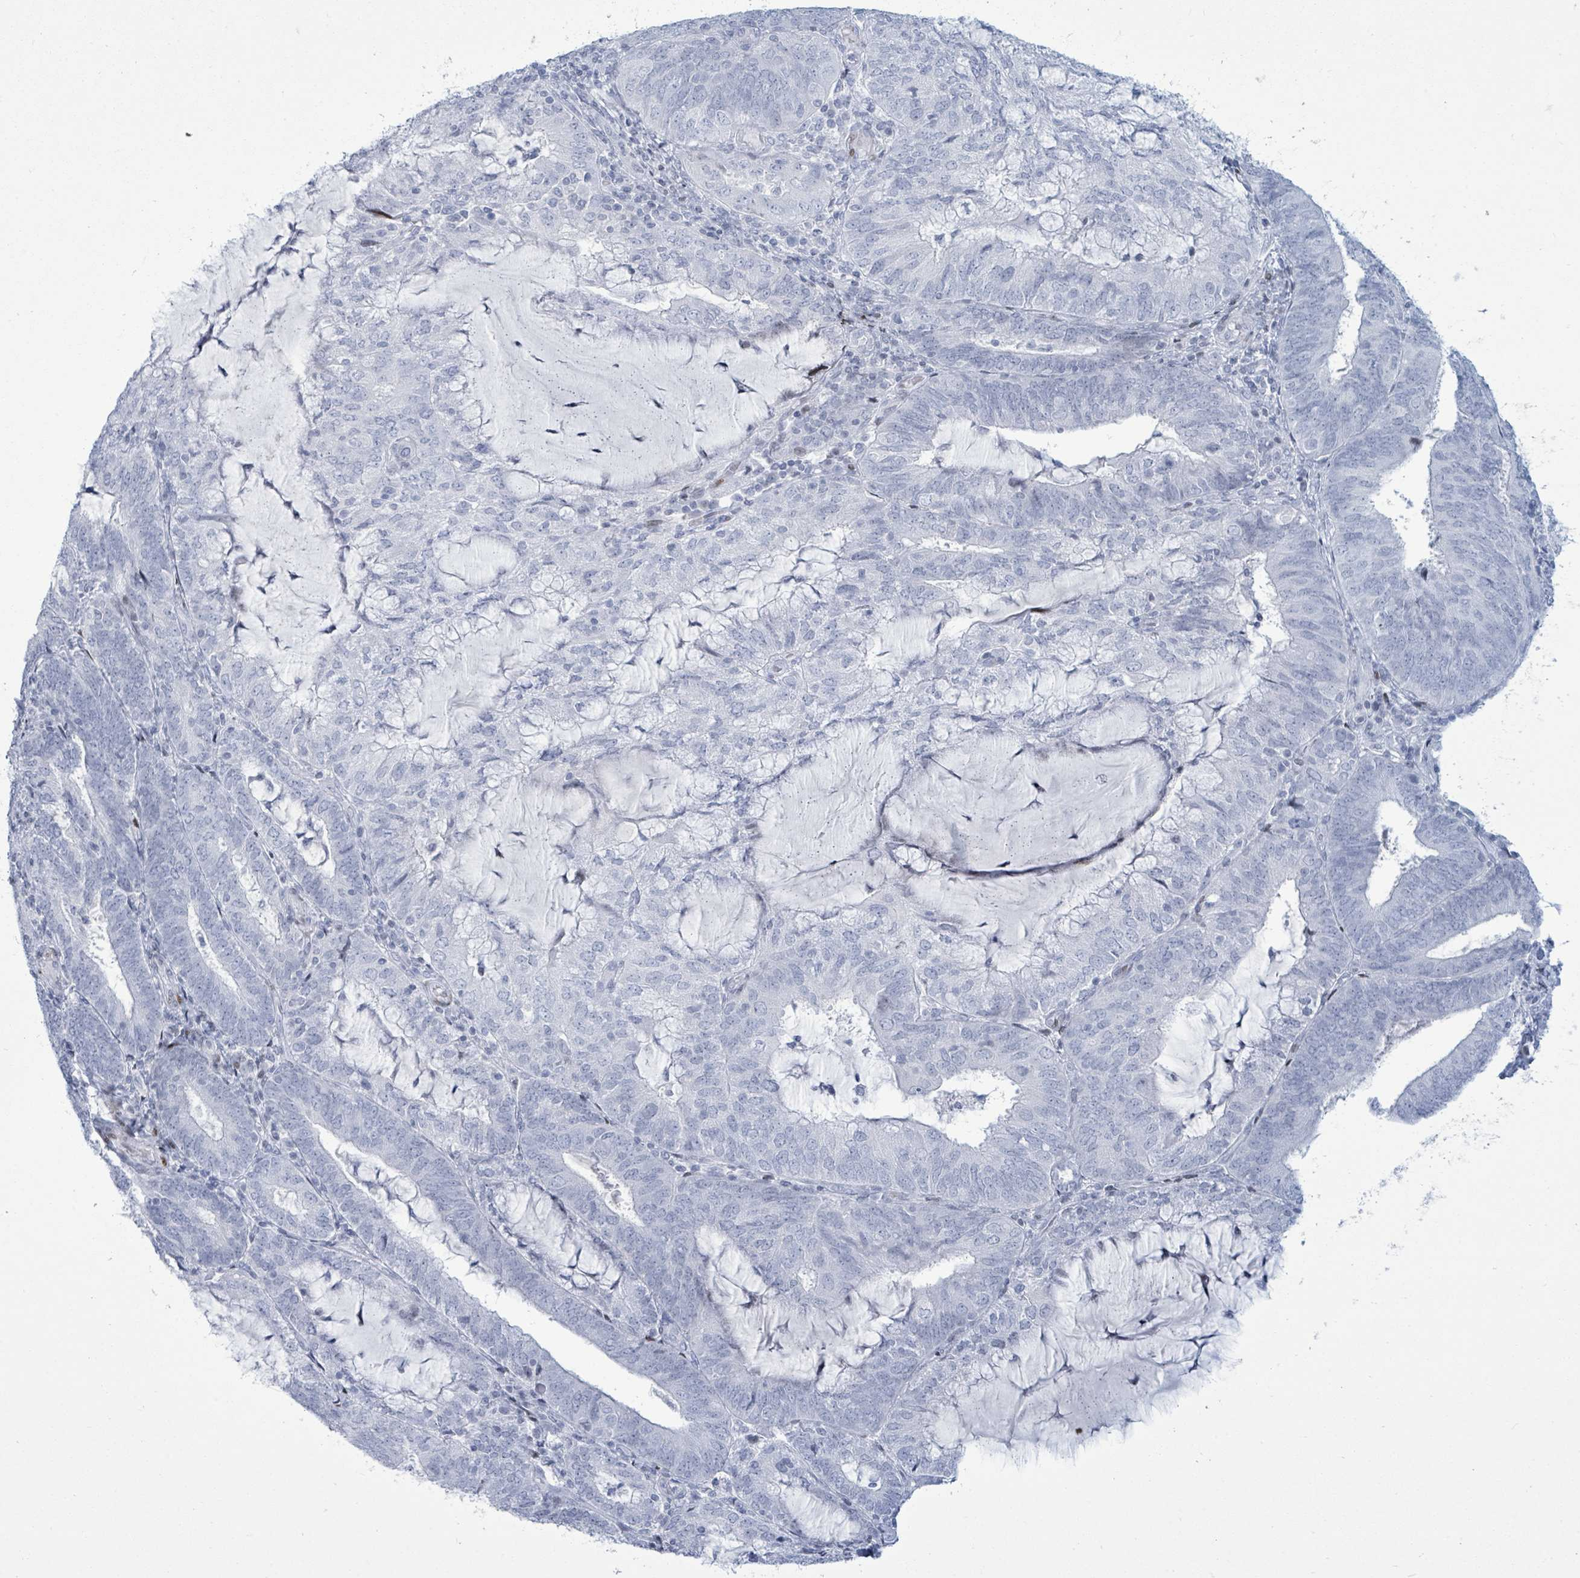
{"staining": {"intensity": "negative", "quantity": "none", "location": "none"}, "tissue": "endometrial cancer", "cell_type": "Tumor cells", "image_type": "cancer", "snomed": [{"axis": "morphology", "description": "Adenocarcinoma, NOS"}, {"axis": "topography", "description": "Endometrium"}], "caption": "Tumor cells show no significant protein staining in adenocarcinoma (endometrial).", "gene": "MALL", "patient": {"sex": "female", "age": 81}}